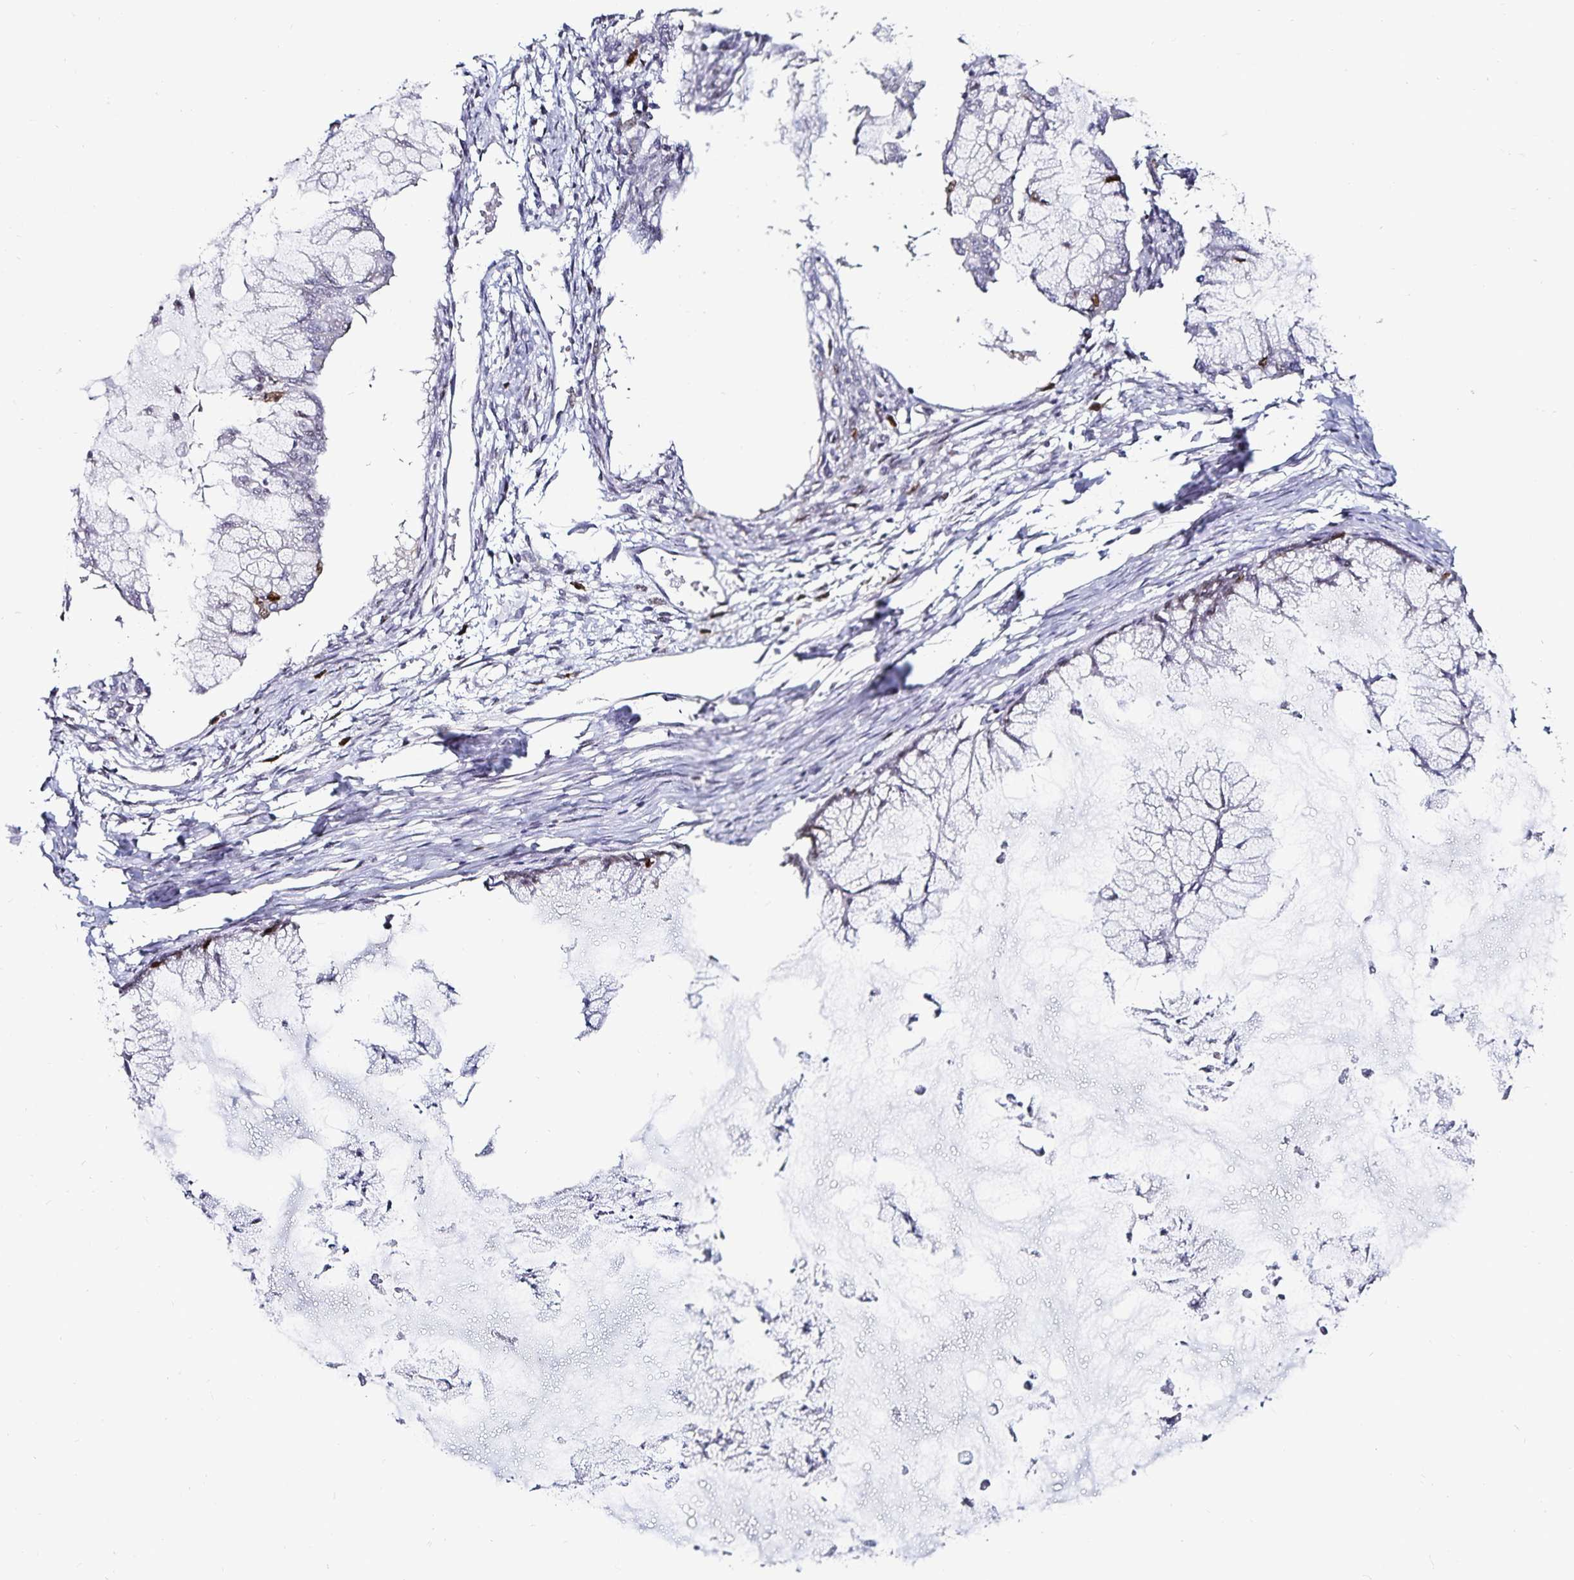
{"staining": {"intensity": "moderate", "quantity": "<25%", "location": "nuclear"}, "tissue": "ovarian cancer", "cell_type": "Tumor cells", "image_type": "cancer", "snomed": [{"axis": "morphology", "description": "Cystadenocarcinoma, mucinous, NOS"}, {"axis": "topography", "description": "Ovary"}], "caption": "IHC photomicrograph of neoplastic tissue: human ovarian cancer stained using IHC displays low levels of moderate protein expression localized specifically in the nuclear of tumor cells, appearing as a nuclear brown color.", "gene": "ANLN", "patient": {"sex": "female", "age": 34}}